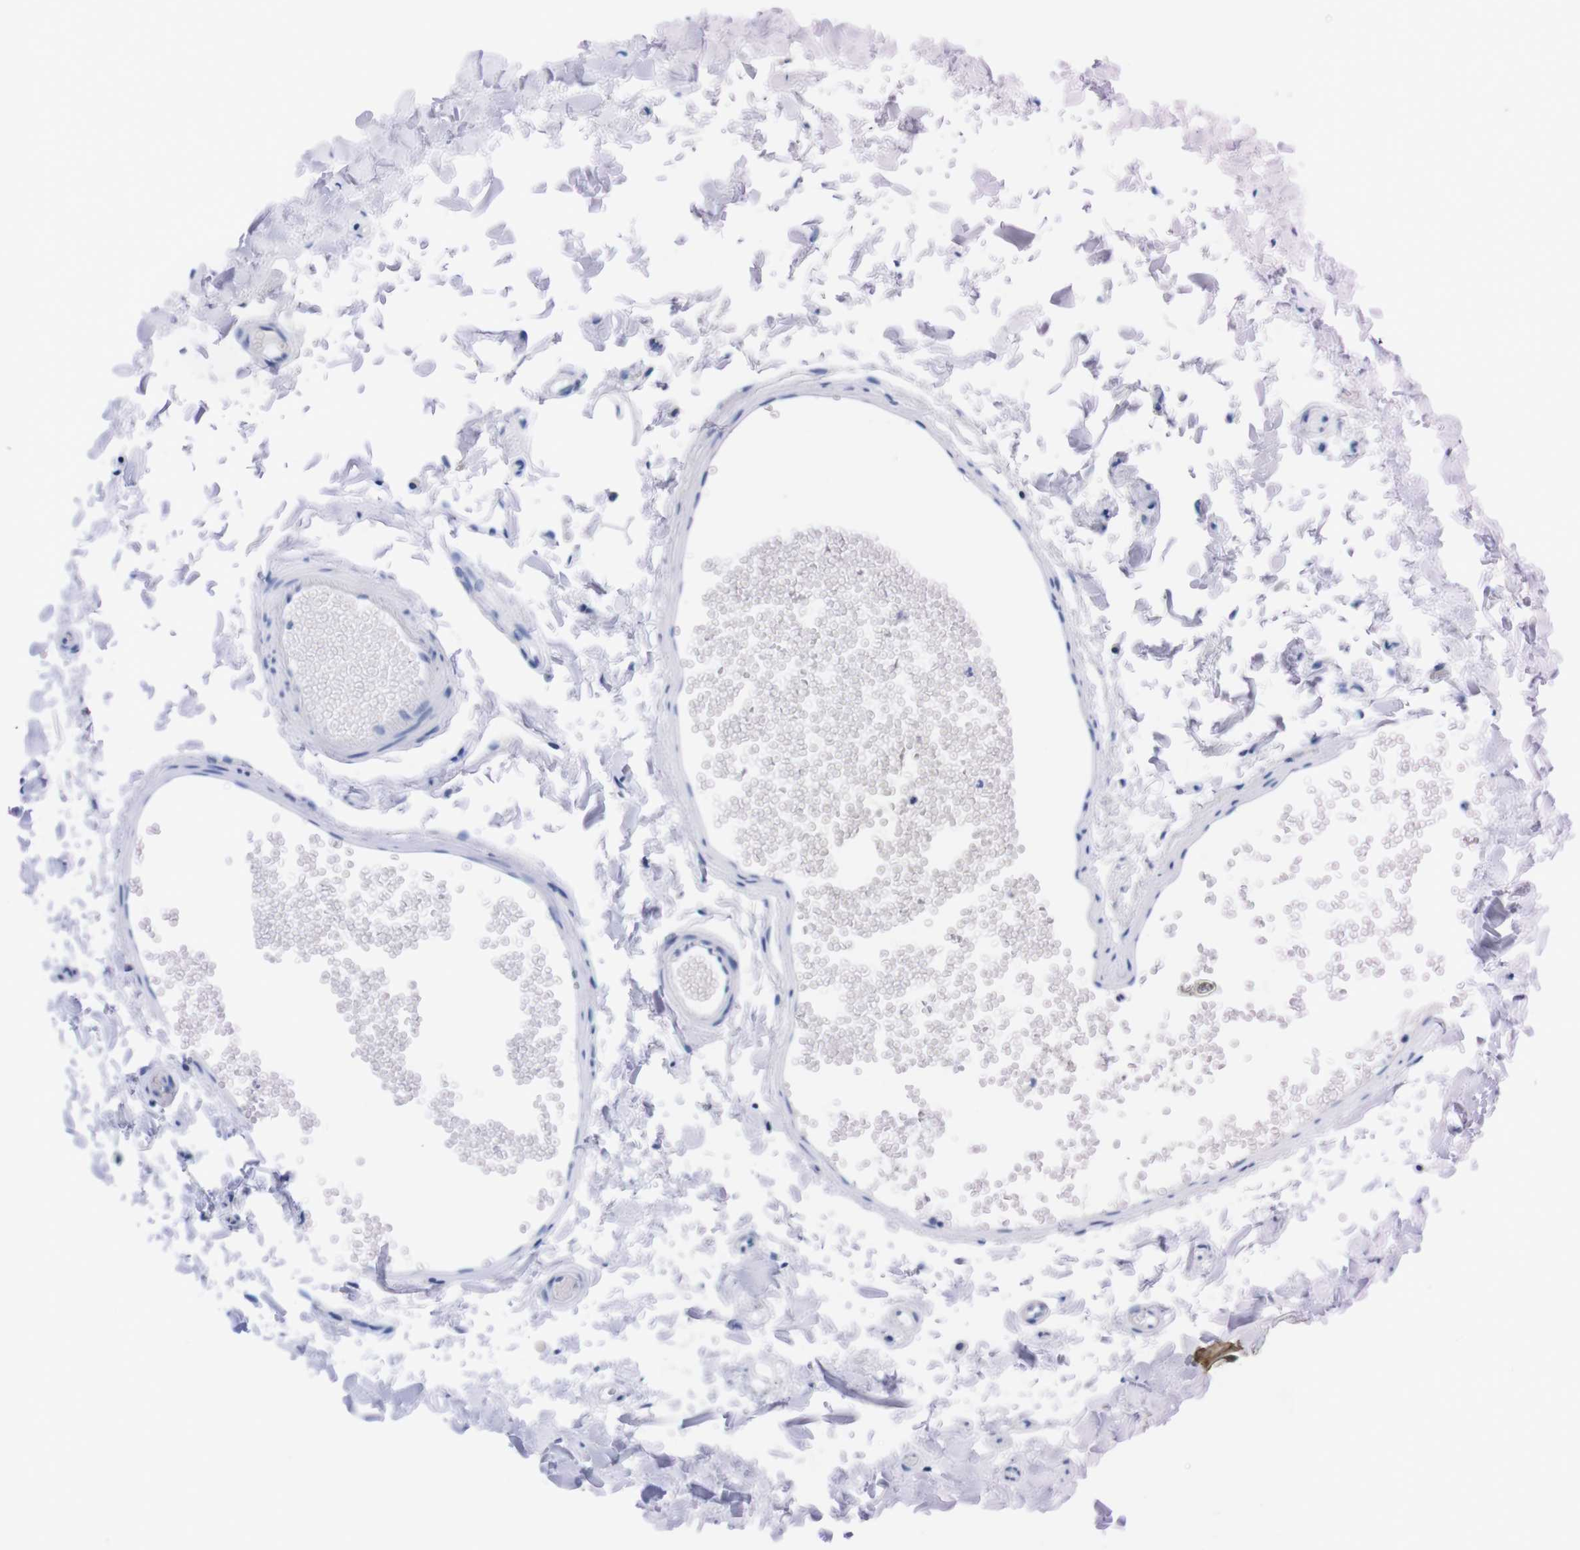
{"staining": {"intensity": "negative", "quantity": "none", "location": "none"}, "tissue": "rectum", "cell_type": "Glandular cells", "image_type": "normal", "snomed": [{"axis": "morphology", "description": "Normal tissue, NOS"}, {"axis": "topography", "description": "Rectum"}], "caption": "This is an IHC micrograph of normal rectum. There is no expression in glandular cells.", "gene": "TMEM243", "patient": {"sex": "female", "age": 66}}